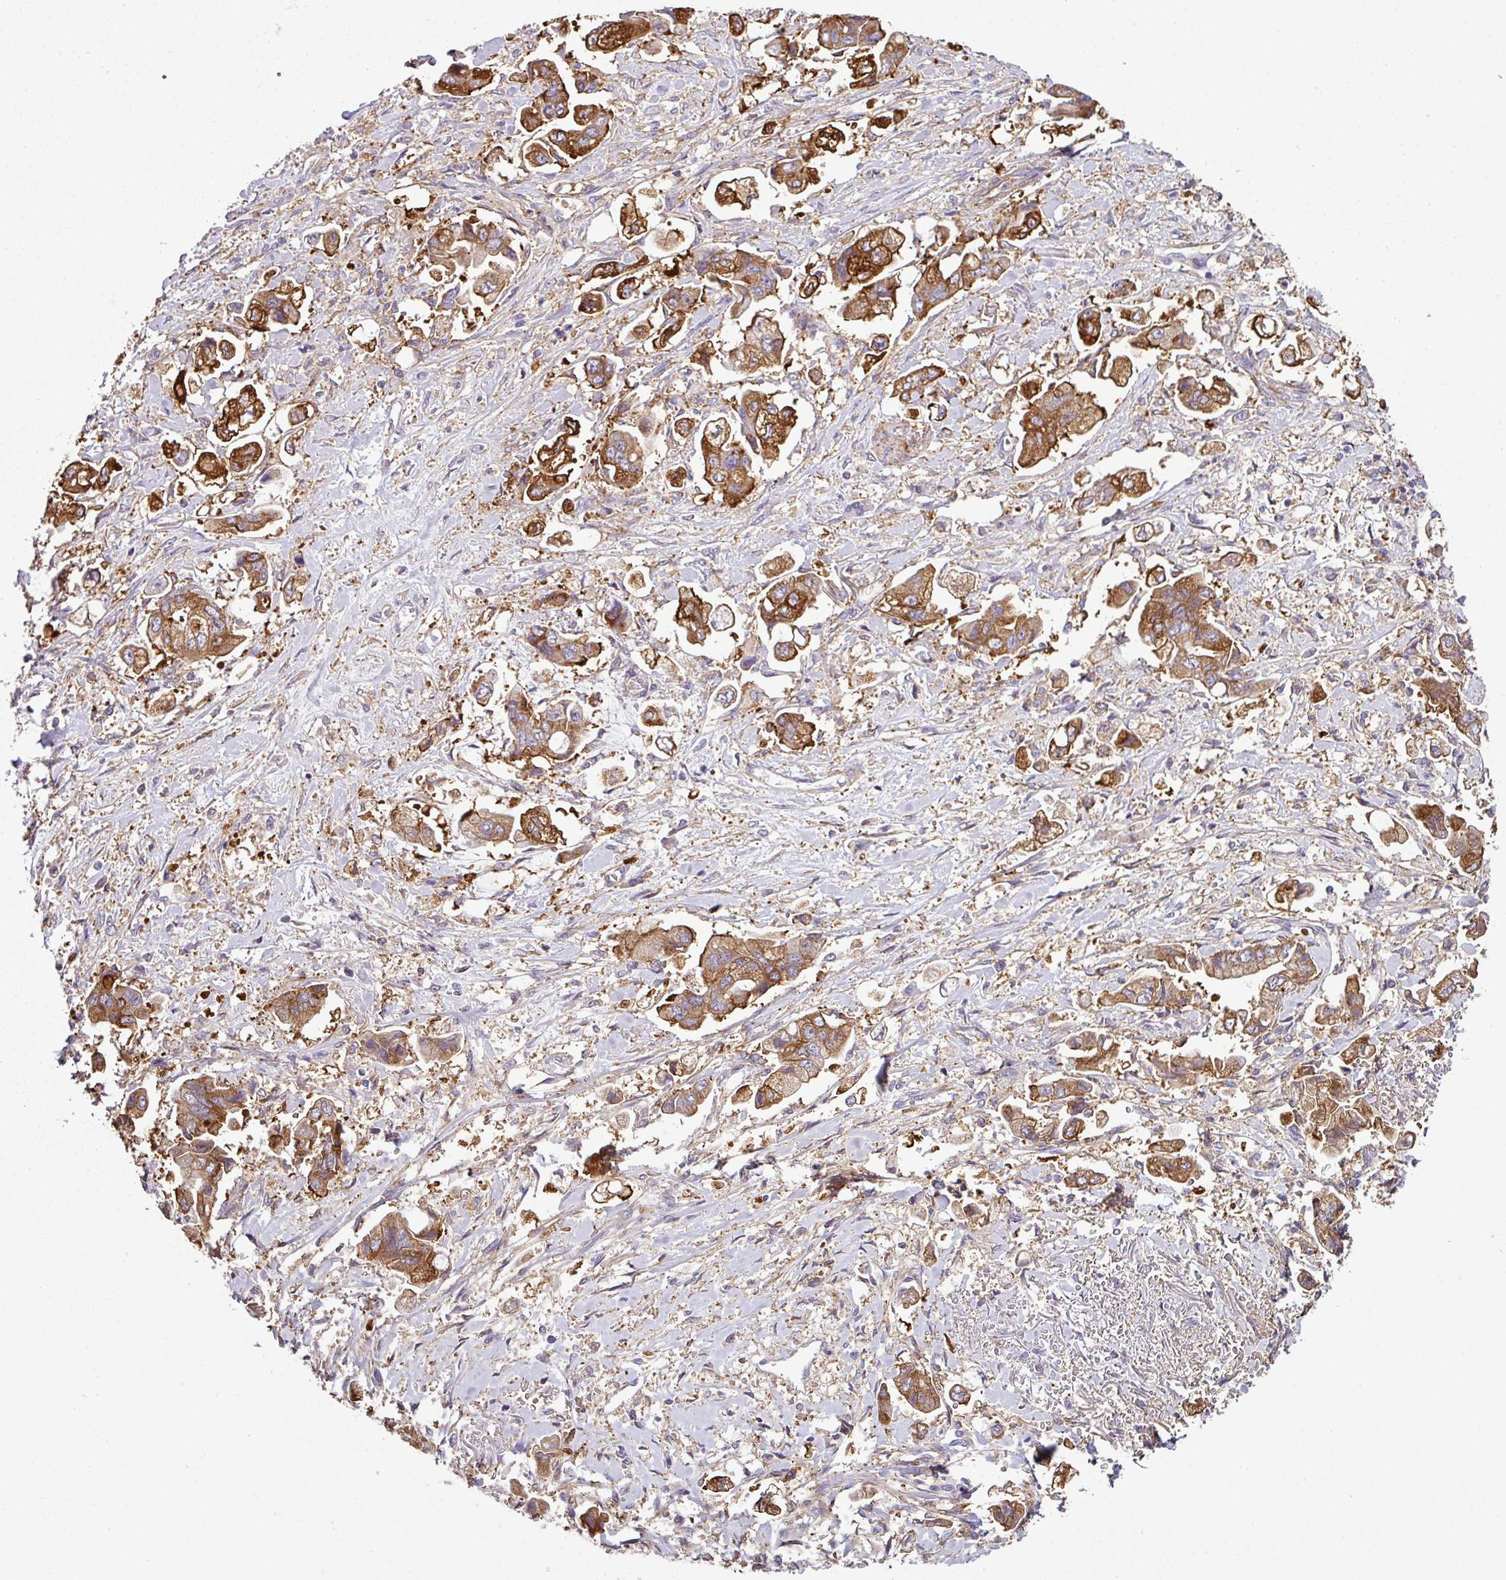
{"staining": {"intensity": "moderate", "quantity": ">75%", "location": "cytoplasmic/membranous"}, "tissue": "stomach cancer", "cell_type": "Tumor cells", "image_type": "cancer", "snomed": [{"axis": "morphology", "description": "Adenocarcinoma, NOS"}, {"axis": "topography", "description": "Stomach"}], "caption": "Brown immunohistochemical staining in stomach cancer (adenocarcinoma) exhibits moderate cytoplasmic/membranous positivity in about >75% of tumor cells.", "gene": "XNDC1N", "patient": {"sex": "male", "age": 62}}